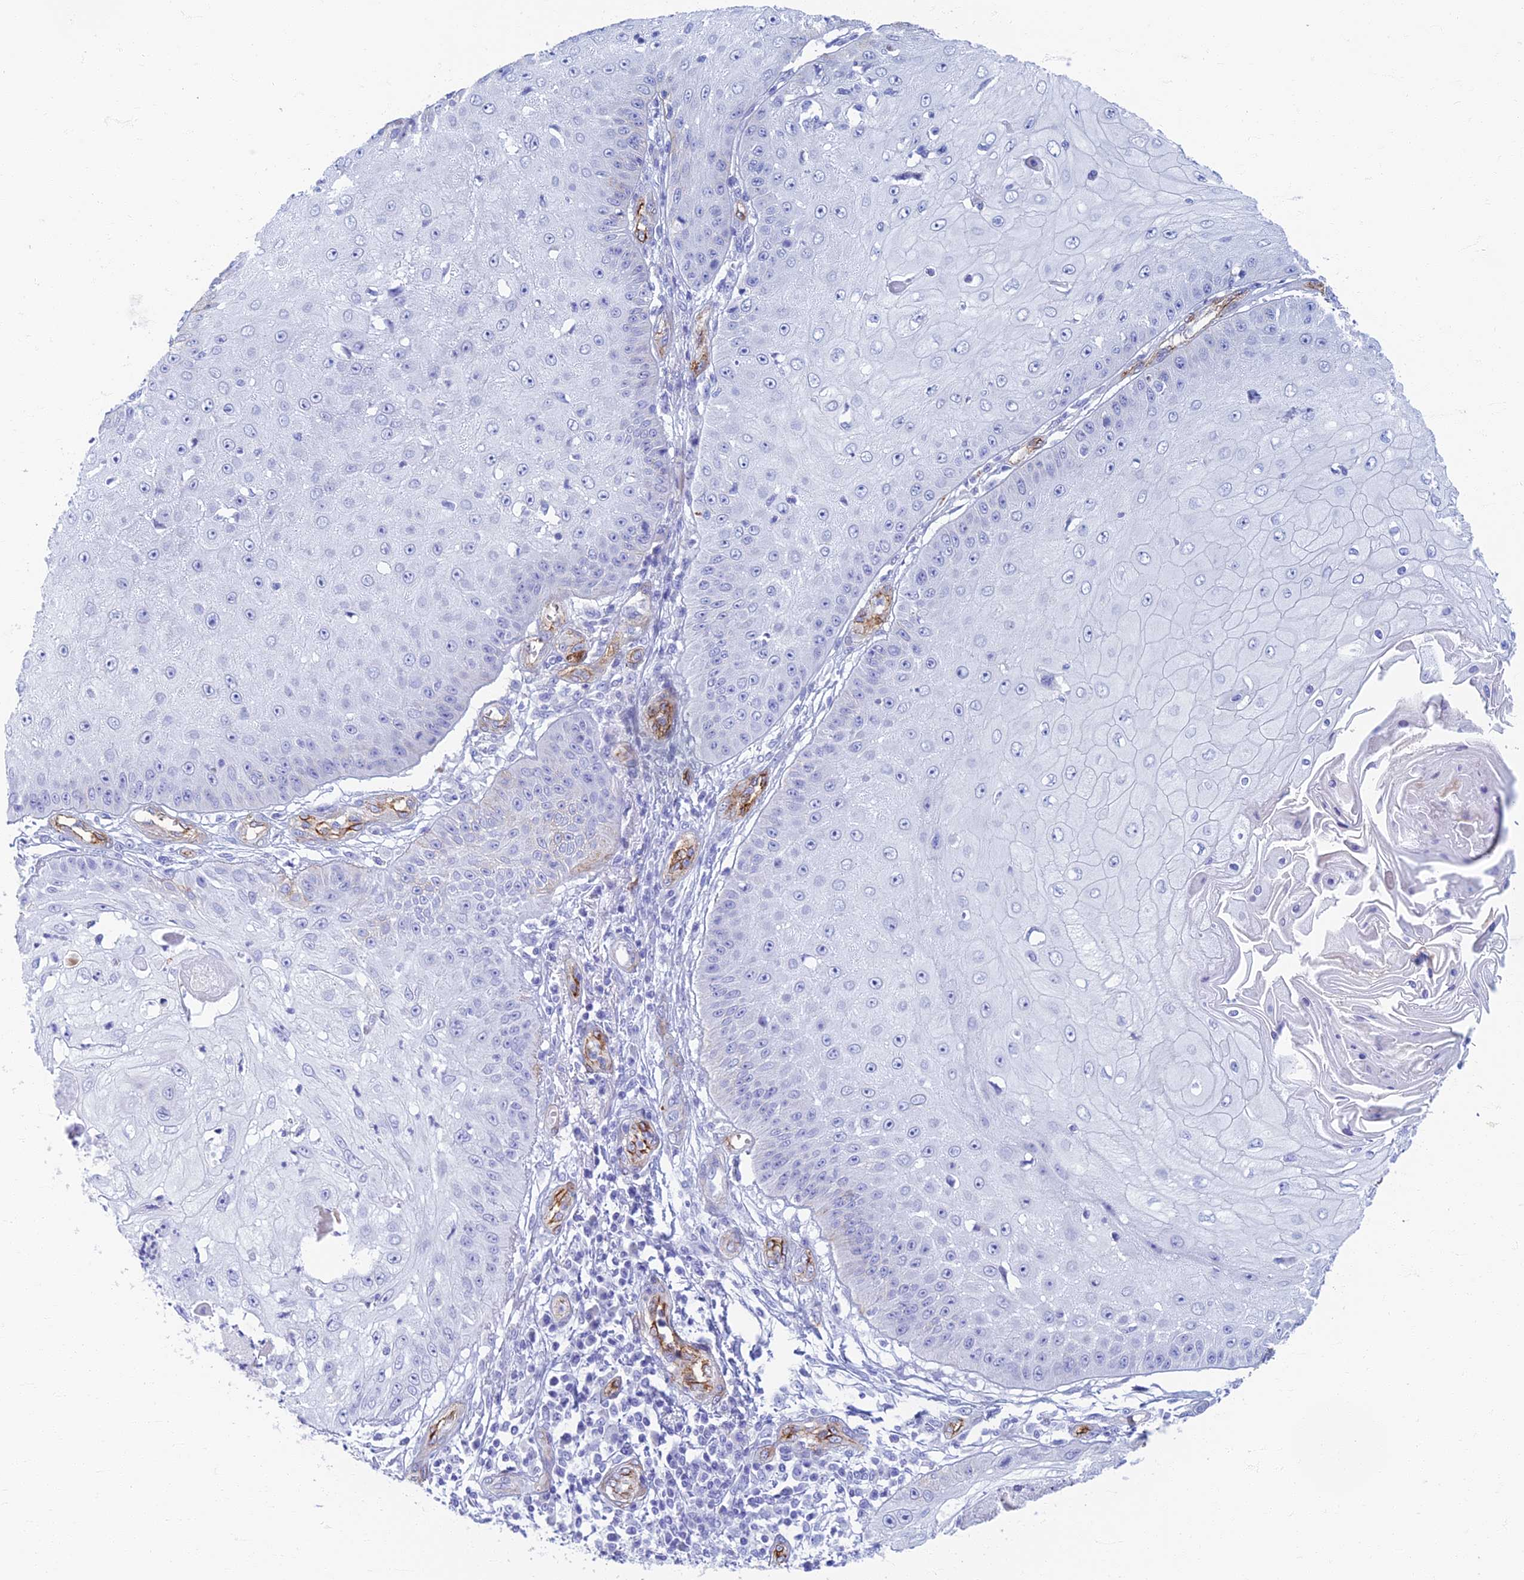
{"staining": {"intensity": "negative", "quantity": "none", "location": "none"}, "tissue": "skin cancer", "cell_type": "Tumor cells", "image_type": "cancer", "snomed": [{"axis": "morphology", "description": "Squamous cell carcinoma, NOS"}, {"axis": "topography", "description": "Skin"}], "caption": "The photomicrograph exhibits no staining of tumor cells in skin cancer.", "gene": "ETFRF1", "patient": {"sex": "male", "age": 70}}